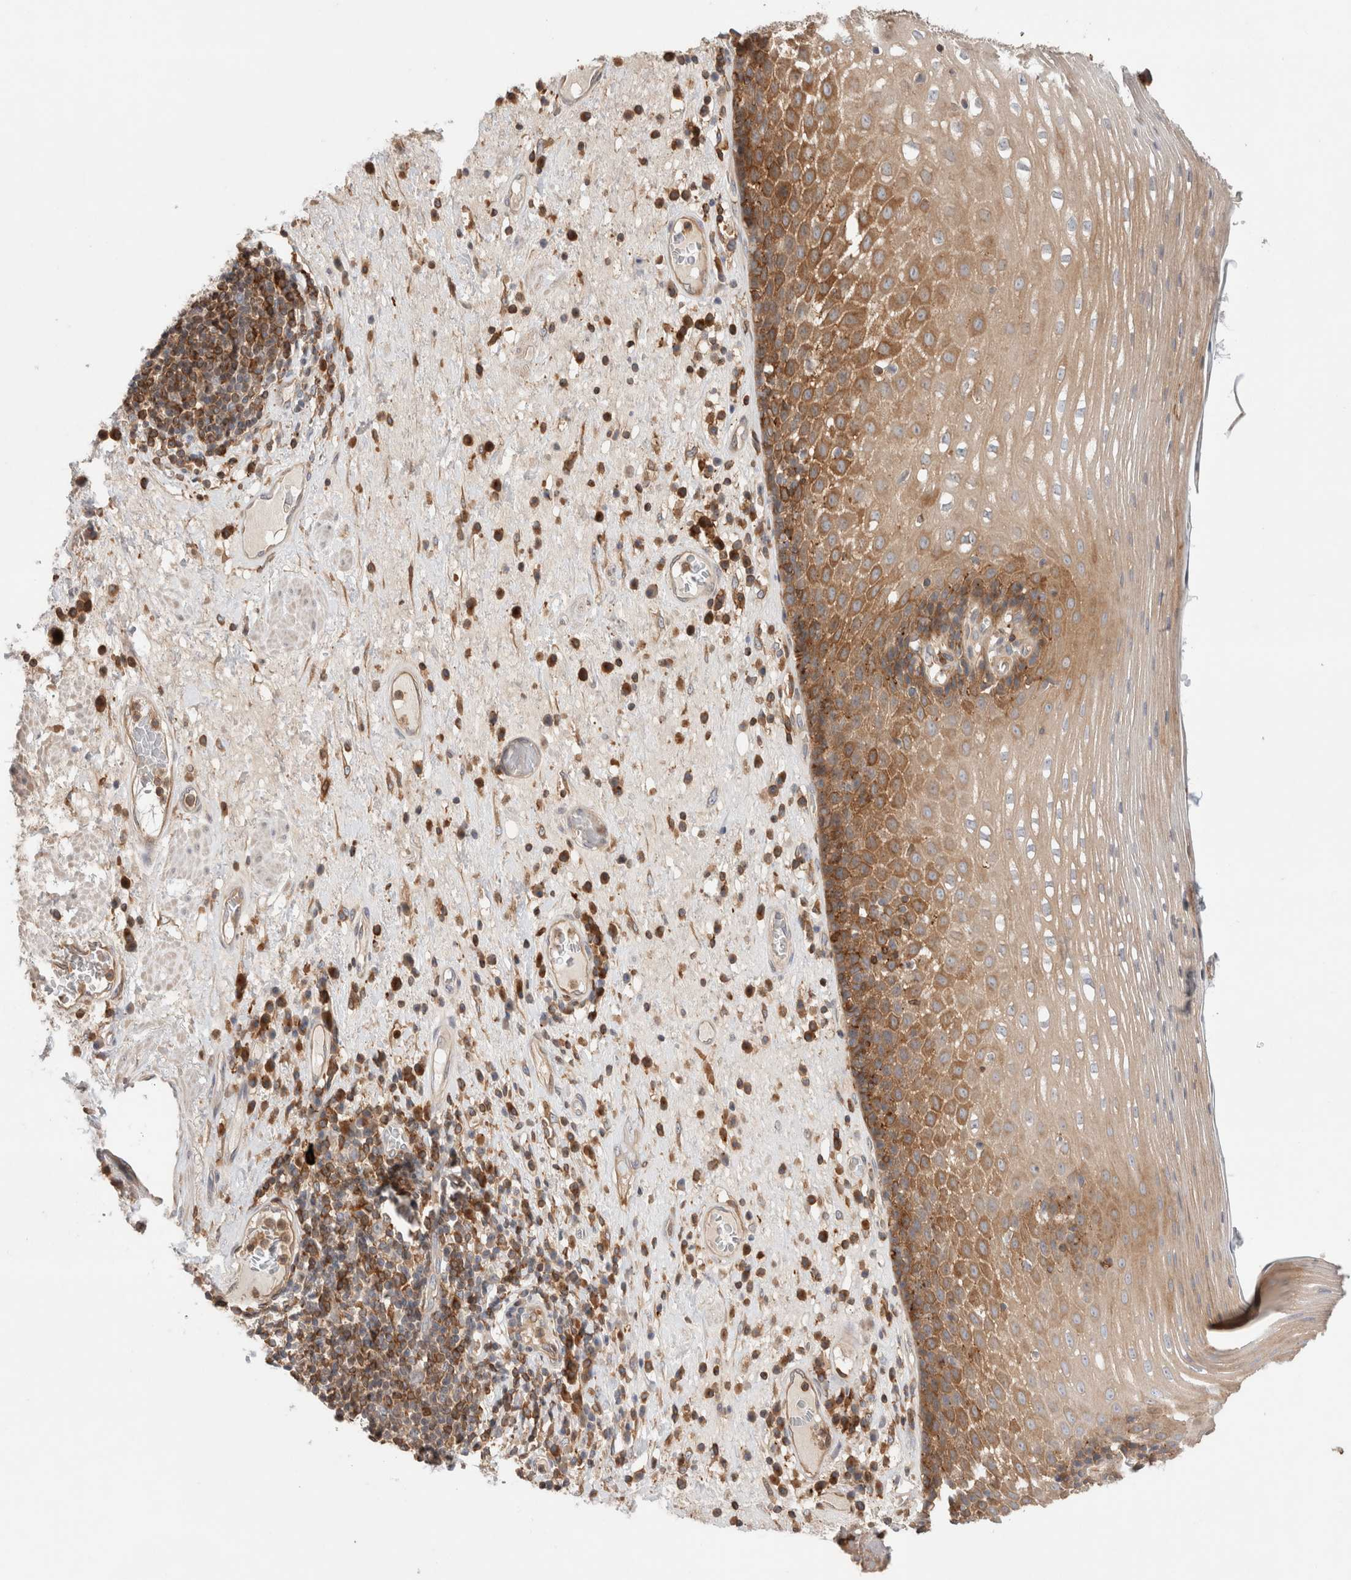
{"staining": {"intensity": "strong", "quantity": "25%-75%", "location": "cytoplasmic/membranous"}, "tissue": "esophagus", "cell_type": "Squamous epithelial cells", "image_type": "normal", "snomed": [{"axis": "morphology", "description": "Normal tissue, NOS"}, {"axis": "morphology", "description": "Adenocarcinoma, NOS"}, {"axis": "topography", "description": "Esophagus"}], "caption": "A brown stain shows strong cytoplasmic/membranous positivity of a protein in squamous epithelial cells of normal esophagus.", "gene": "KLHL14", "patient": {"sex": "male", "age": 62}}